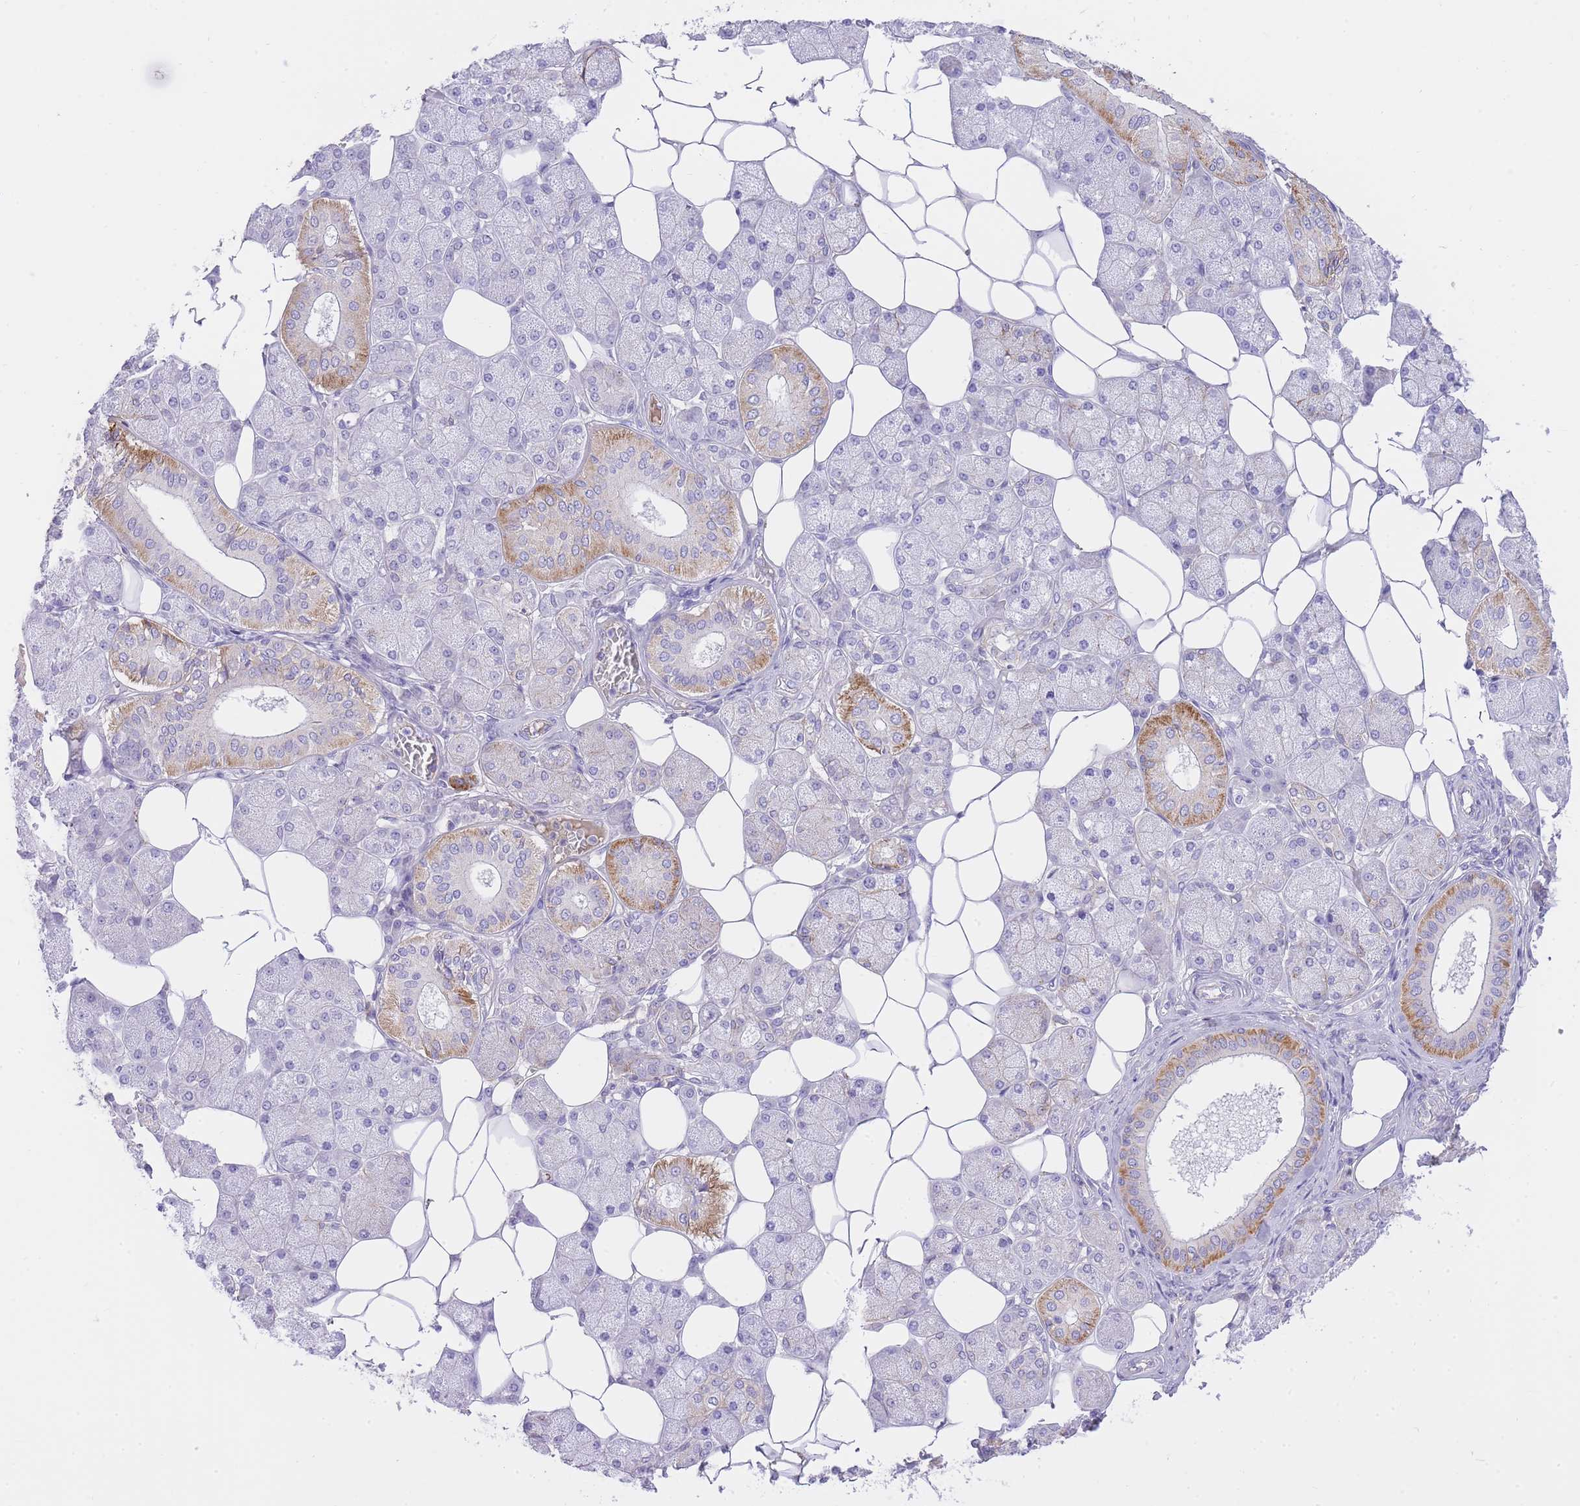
{"staining": {"intensity": "moderate", "quantity": "<25%", "location": "cytoplasmic/membranous"}, "tissue": "salivary gland", "cell_type": "Glandular cells", "image_type": "normal", "snomed": [{"axis": "morphology", "description": "Squamous cell carcinoma, NOS"}, {"axis": "topography", "description": "Skin"}, {"axis": "topography", "description": "Head-Neck"}], "caption": "Immunohistochemistry histopathology image of benign salivary gland: salivary gland stained using immunohistochemistry (IHC) reveals low levels of moderate protein expression localized specifically in the cytoplasmic/membranous of glandular cells, appearing as a cytoplasmic/membranous brown color.", "gene": "HRG", "patient": {"sex": "male", "age": 80}}